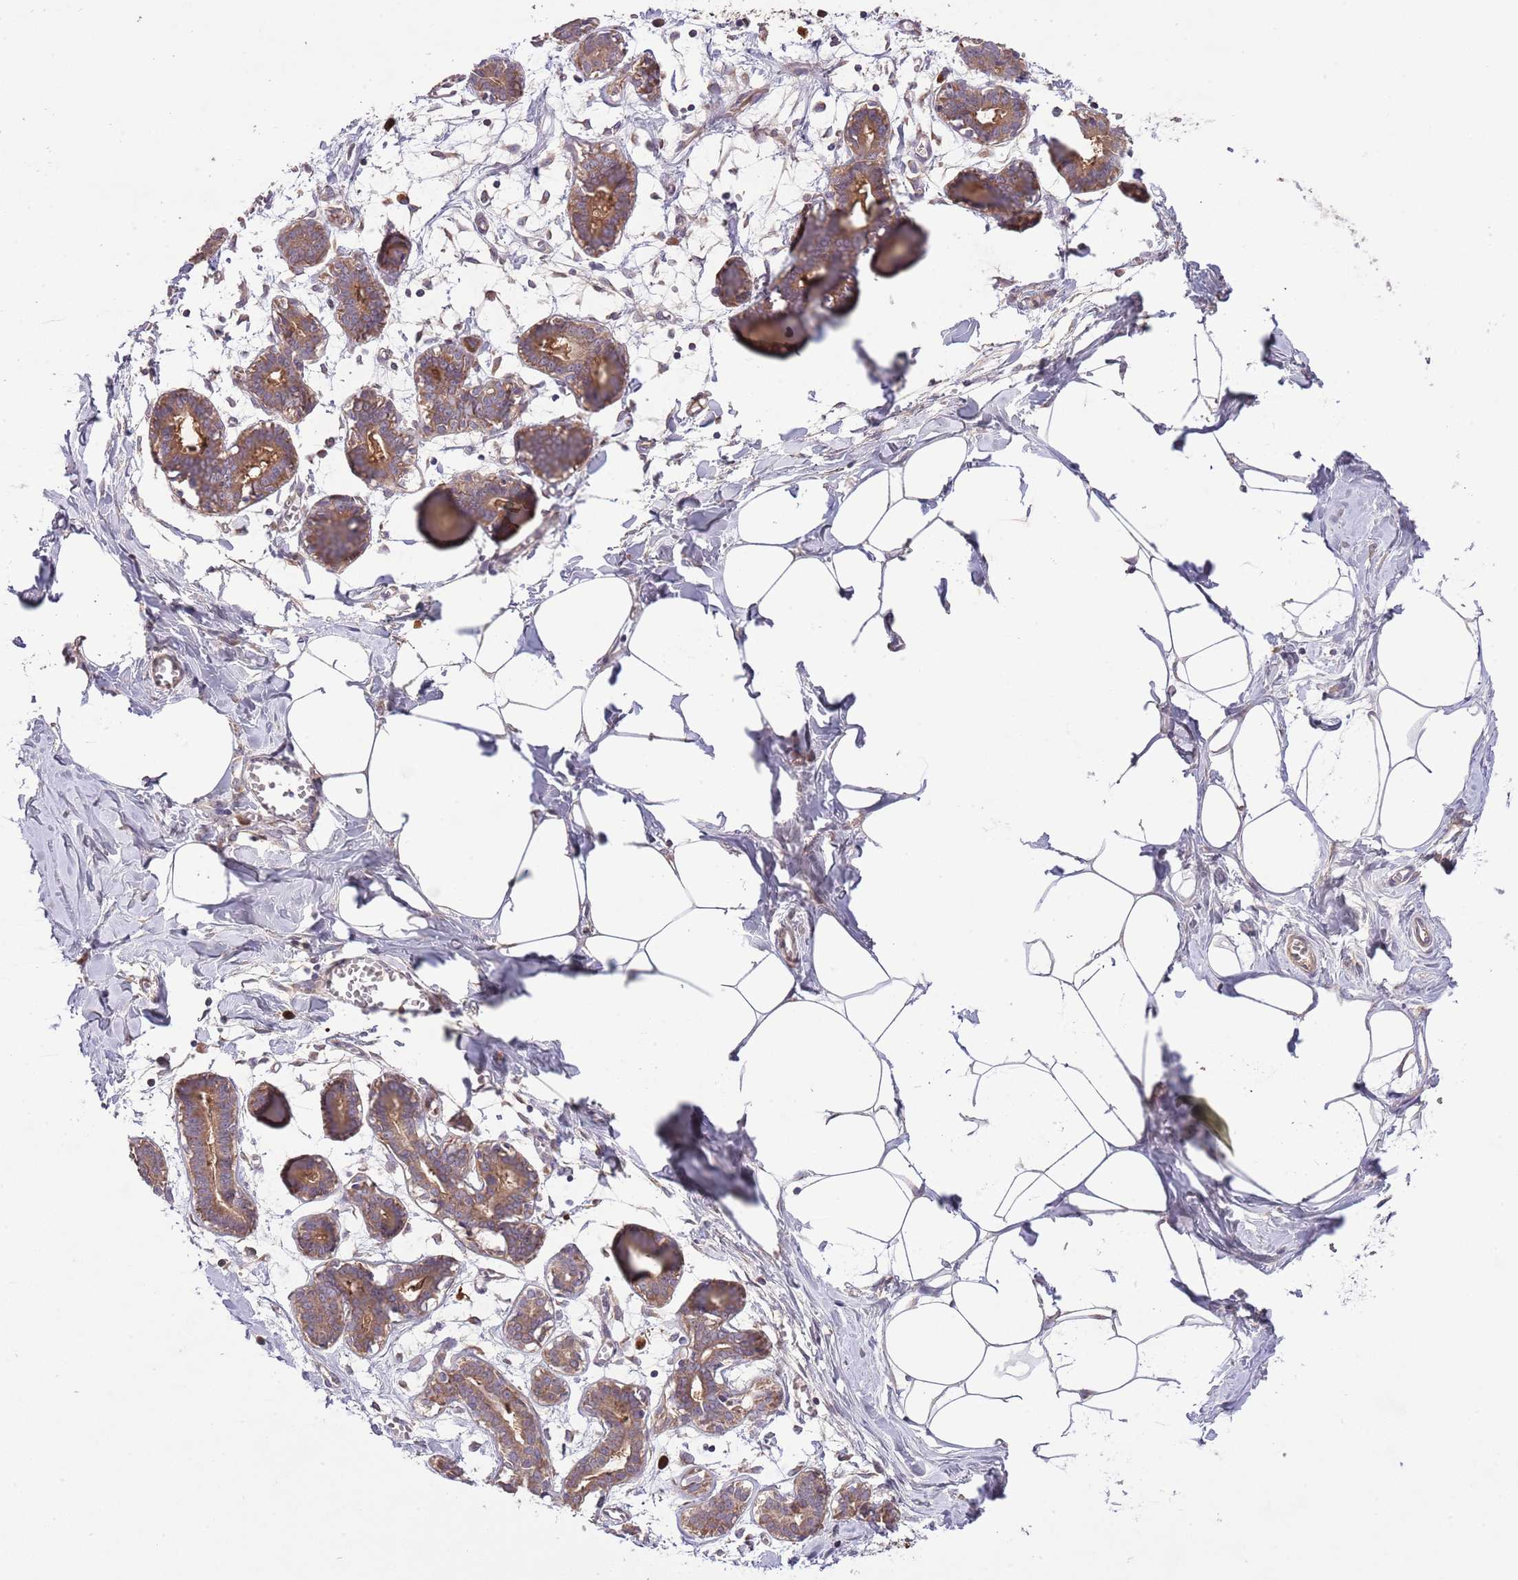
{"staining": {"intensity": "weak", "quantity": "25%-75%", "location": "cytoplasmic/membranous"}, "tissue": "breast", "cell_type": "Adipocytes", "image_type": "normal", "snomed": [{"axis": "morphology", "description": "Normal tissue, NOS"}, {"axis": "topography", "description": "Breast"}], "caption": "Immunohistochemistry (IHC) image of unremarkable human breast stained for a protein (brown), which exhibits low levels of weak cytoplasmic/membranous expression in approximately 25%-75% of adipocytes.", "gene": "MFNG", "patient": {"sex": "female", "age": 27}}